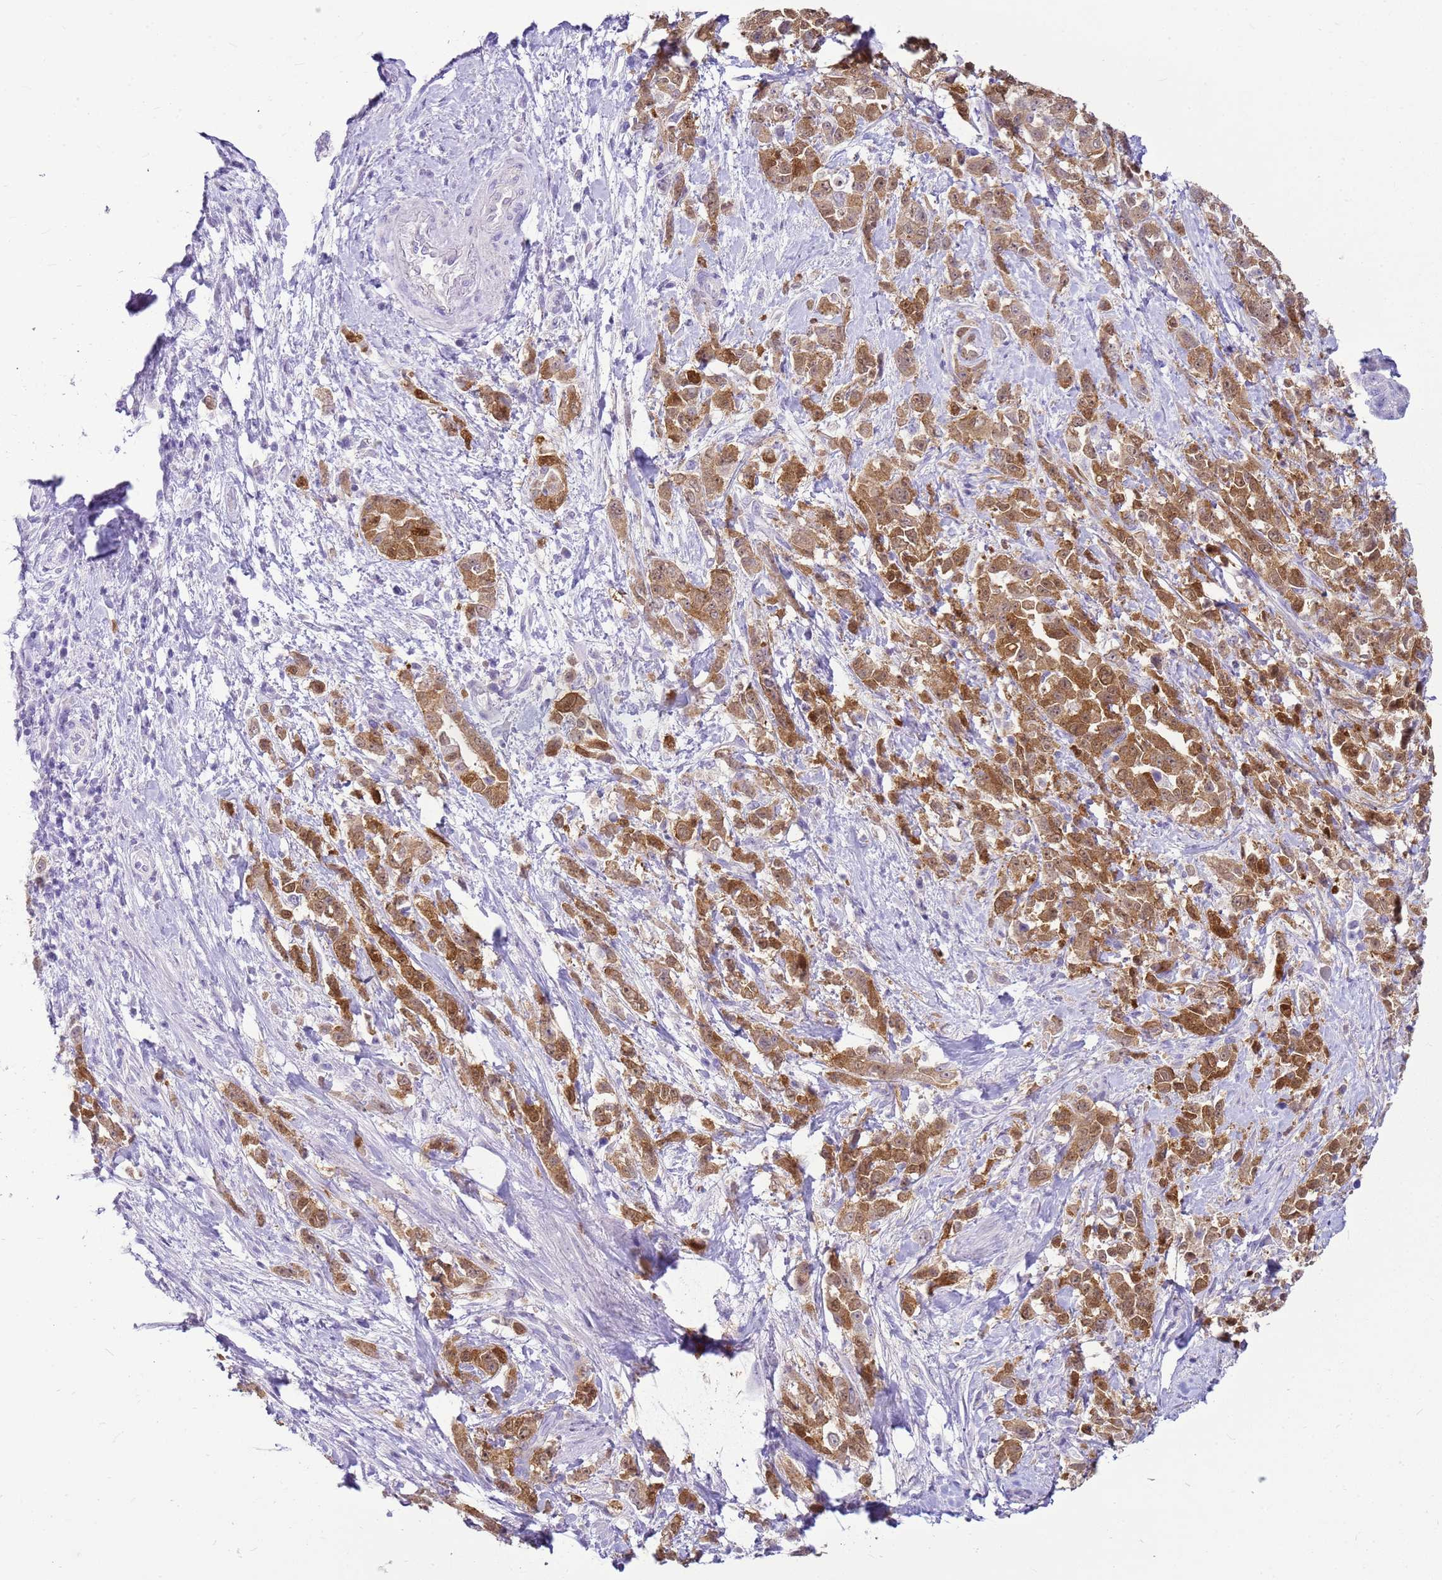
{"staining": {"intensity": "moderate", "quantity": ">75%", "location": "cytoplasmic/membranous"}, "tissue": "pancreatic cancer", "cell_type": "Tumor cells", "image_type": "cancer", "snomed": [{"axis": "morphology", "description": "Normal tissue, NOS"}, {"axis": "morphology", "description": "Adenocarcinoma, NOS"}, {"axis": "topography", "description": "Pancreas"}], "caption": "Immunohistochemistry (IHC) (DAB) staining of pancreatic cancer exhibits moderate cytoplasmic/membranous protein positivity in approximately >75% of tumor cells.", "gene": "SULT1E1", "patient": {"sex": "female", "age": 64}}